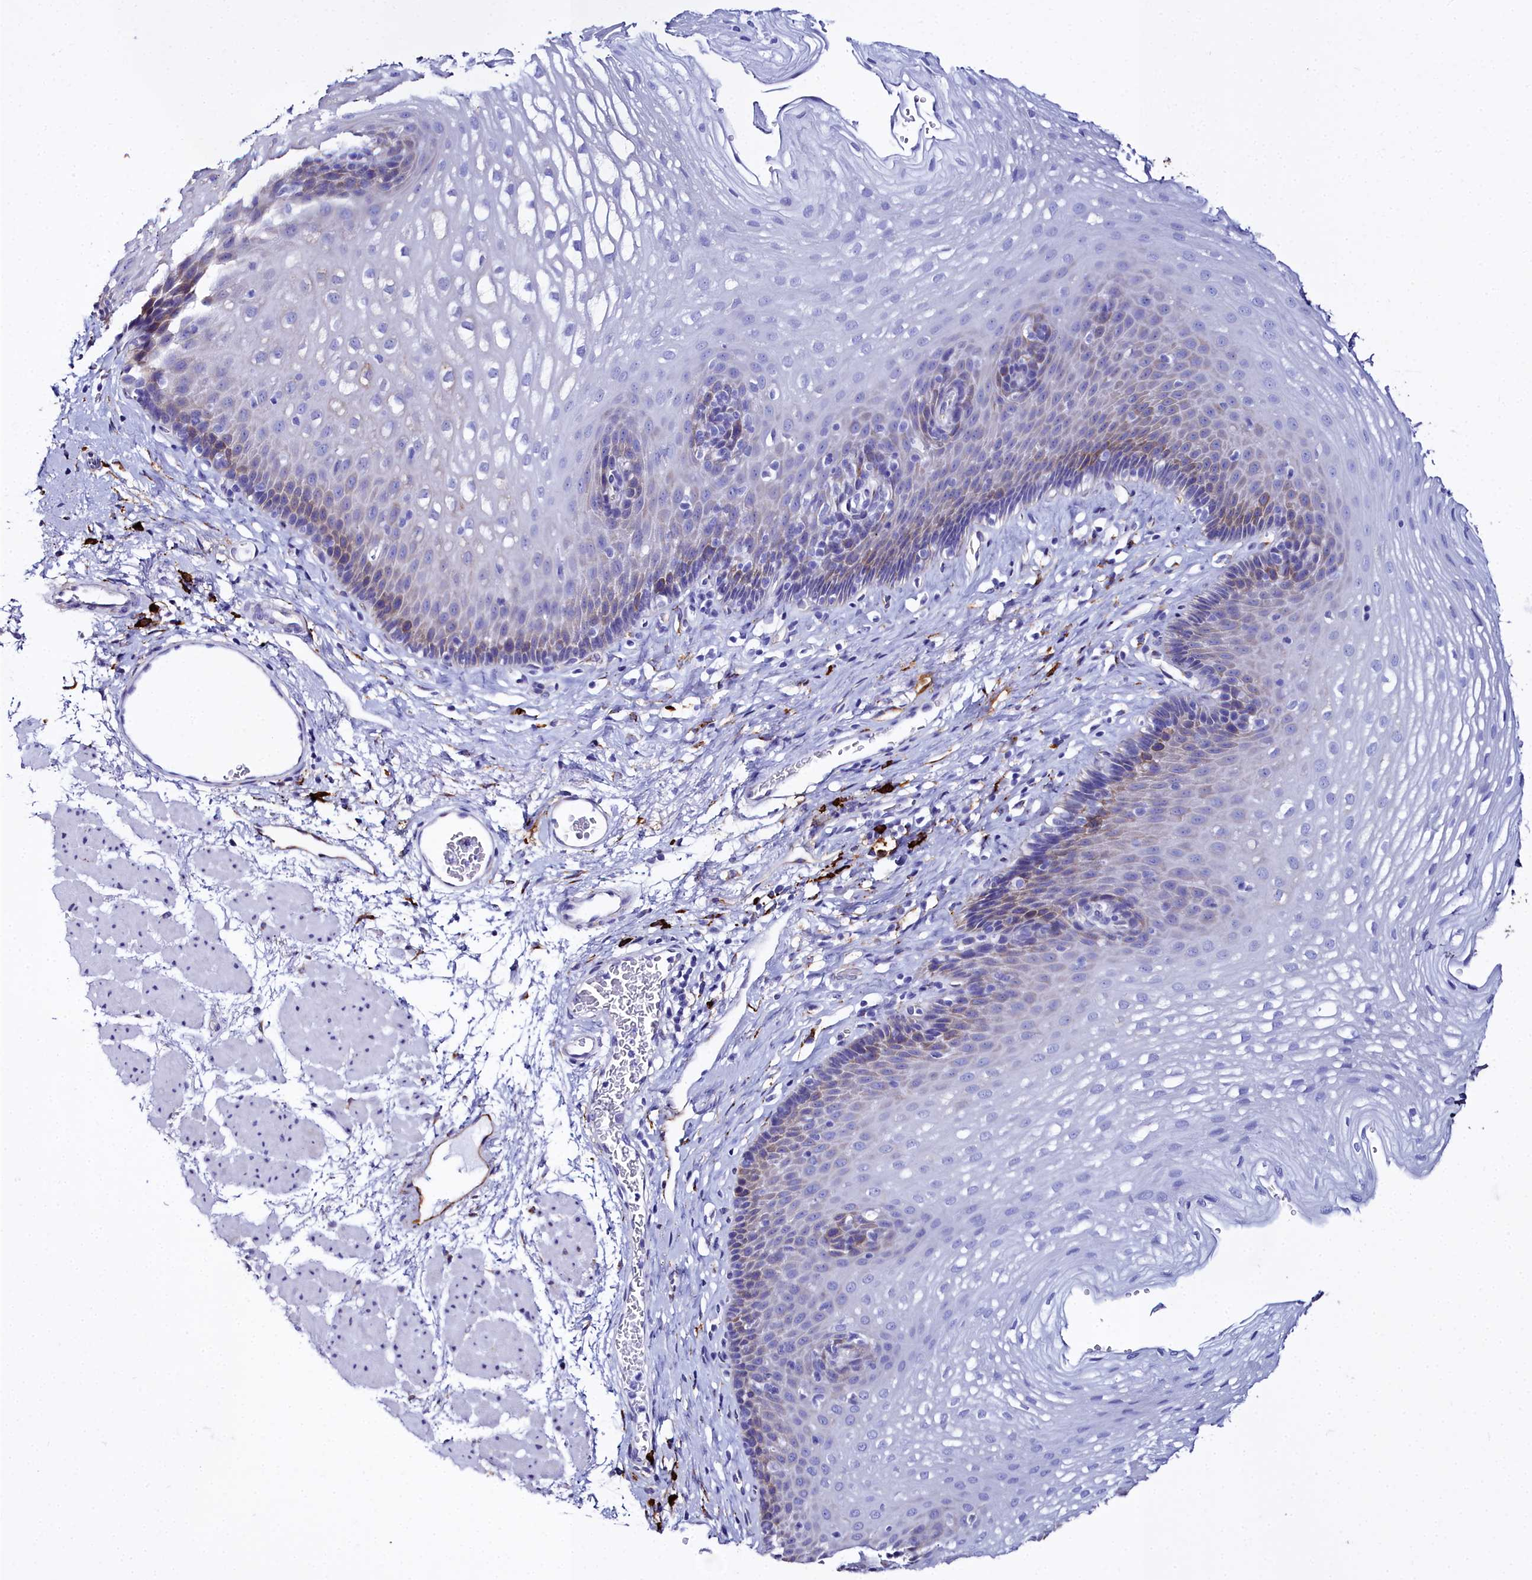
{"staining": {"intensity": "moderate", "quantity": "<25%", "location": "cytoplasmic/membranous"}, "tissue": "esophagus", "cell_type": "Squamous epithelial cells", "image_type": "normal", "snomed": [{"axis": "morphology", "description": "Normal tissue, NOS"}, {"axis": "topography", "description": "Esophagus"}], "caption": "A high-resolution photomicrograph shows immunohistochemistry staining of normal esophagus, which displays moderate cytoplasmic/membranous staining in about <25% of squamous epithelial cells. Nuclei are stained in blue.", "gene": "TXNDC5", "patient": {"sex": "female", "age": 66}}